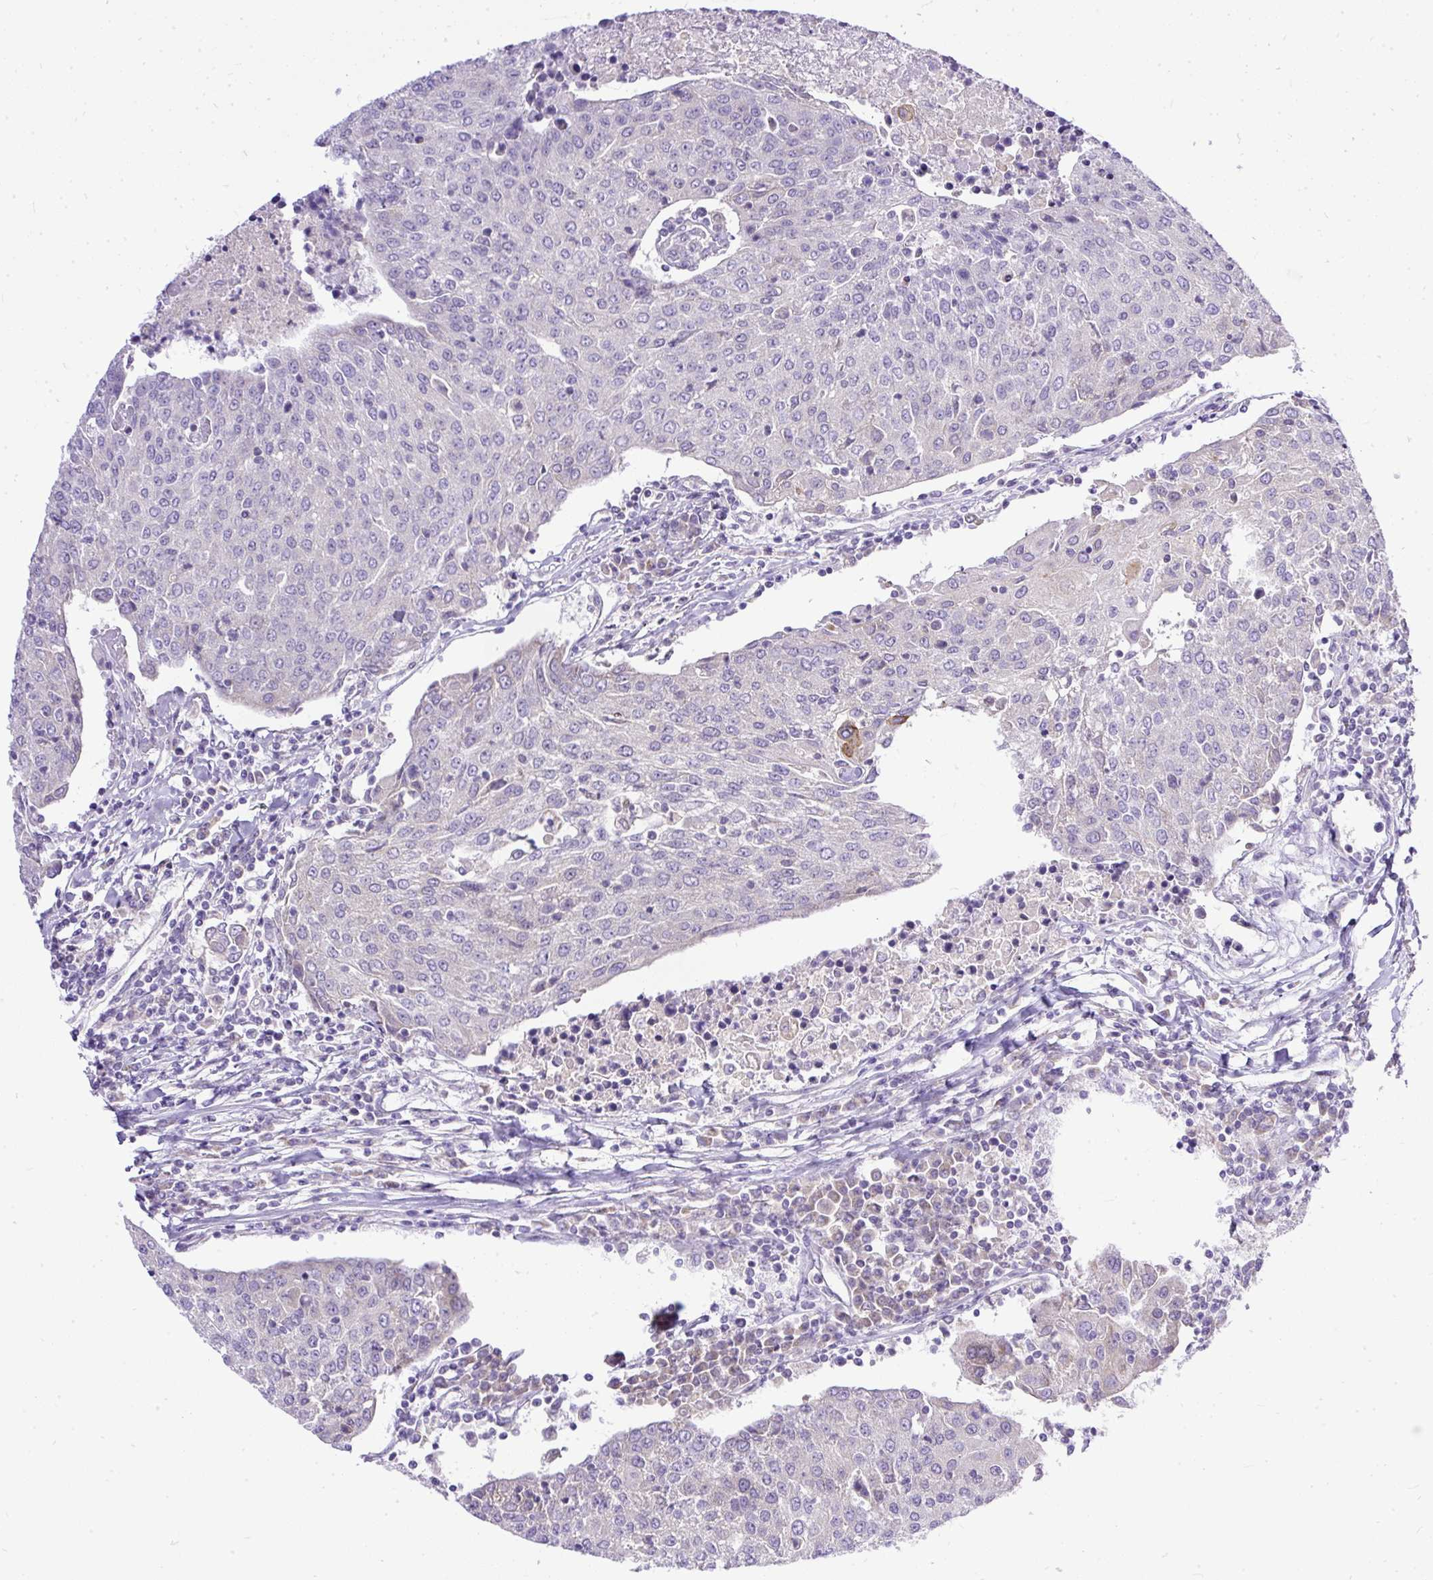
{"staining": {"intensity": "weak", "quantity": "<25%", "location": "cytoplasmic/membranous"}, "tissue": "urothelial cancer", "cell_type": "Tumor cells", "image_type": "cancer", "snomed": [{"axis": "morphology", "description": "Urothelial carcinoma, High grade"}, {"axis": "topography", "description": "Urinary bladder"}], "caption": "Urothelial carcinoma (high-grade) was stained to show a protein in brown. There is no significant positivity in tumor cells.", "gene": "AMFR", "patient": {"sex": "female", "age": 85}}